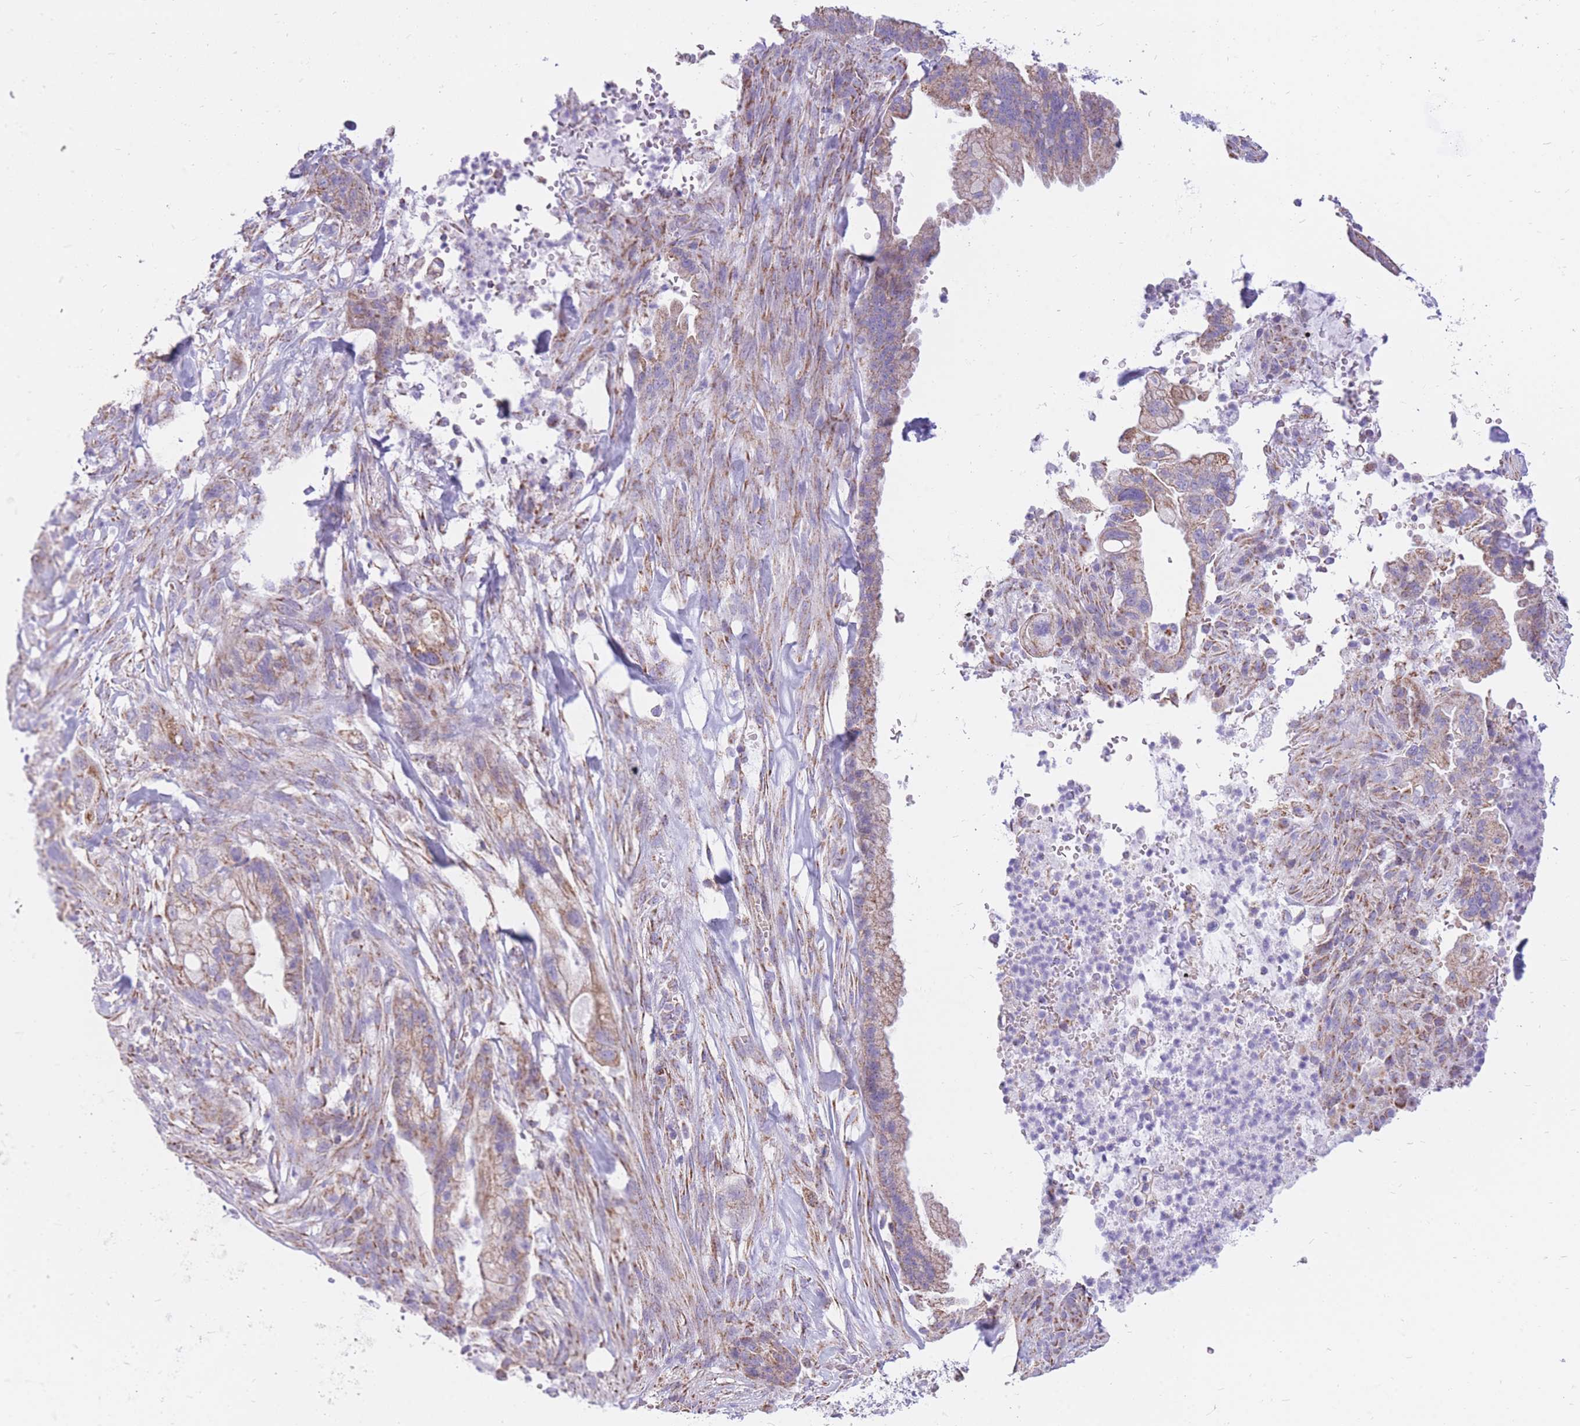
{"staining": {"intensity": "weak", "quantity": "25%-75%", "location": "cytoplasmic/membranous"}, "tissue": "pancreatic cancer", "cell_type": "Tumor cells", "image_type": "cancer", "snomed": [{"axis": "morphology", "description": "Adenocarcinoma, NOS"}, {"axis": "topography", "description": "Pancreas"}], "caption": "Adenocarcinoma (pancreatic) stained with immunohistochemistry (IHC) displays weak cytoplasmic/membranous staining in about 25%-75% of tumor cells. Immunohistochemistry stains the protein in brown and the nuclei are stained blue.", "gene": "PCSK1", "patient": {"sex": "male", "age": 44}}